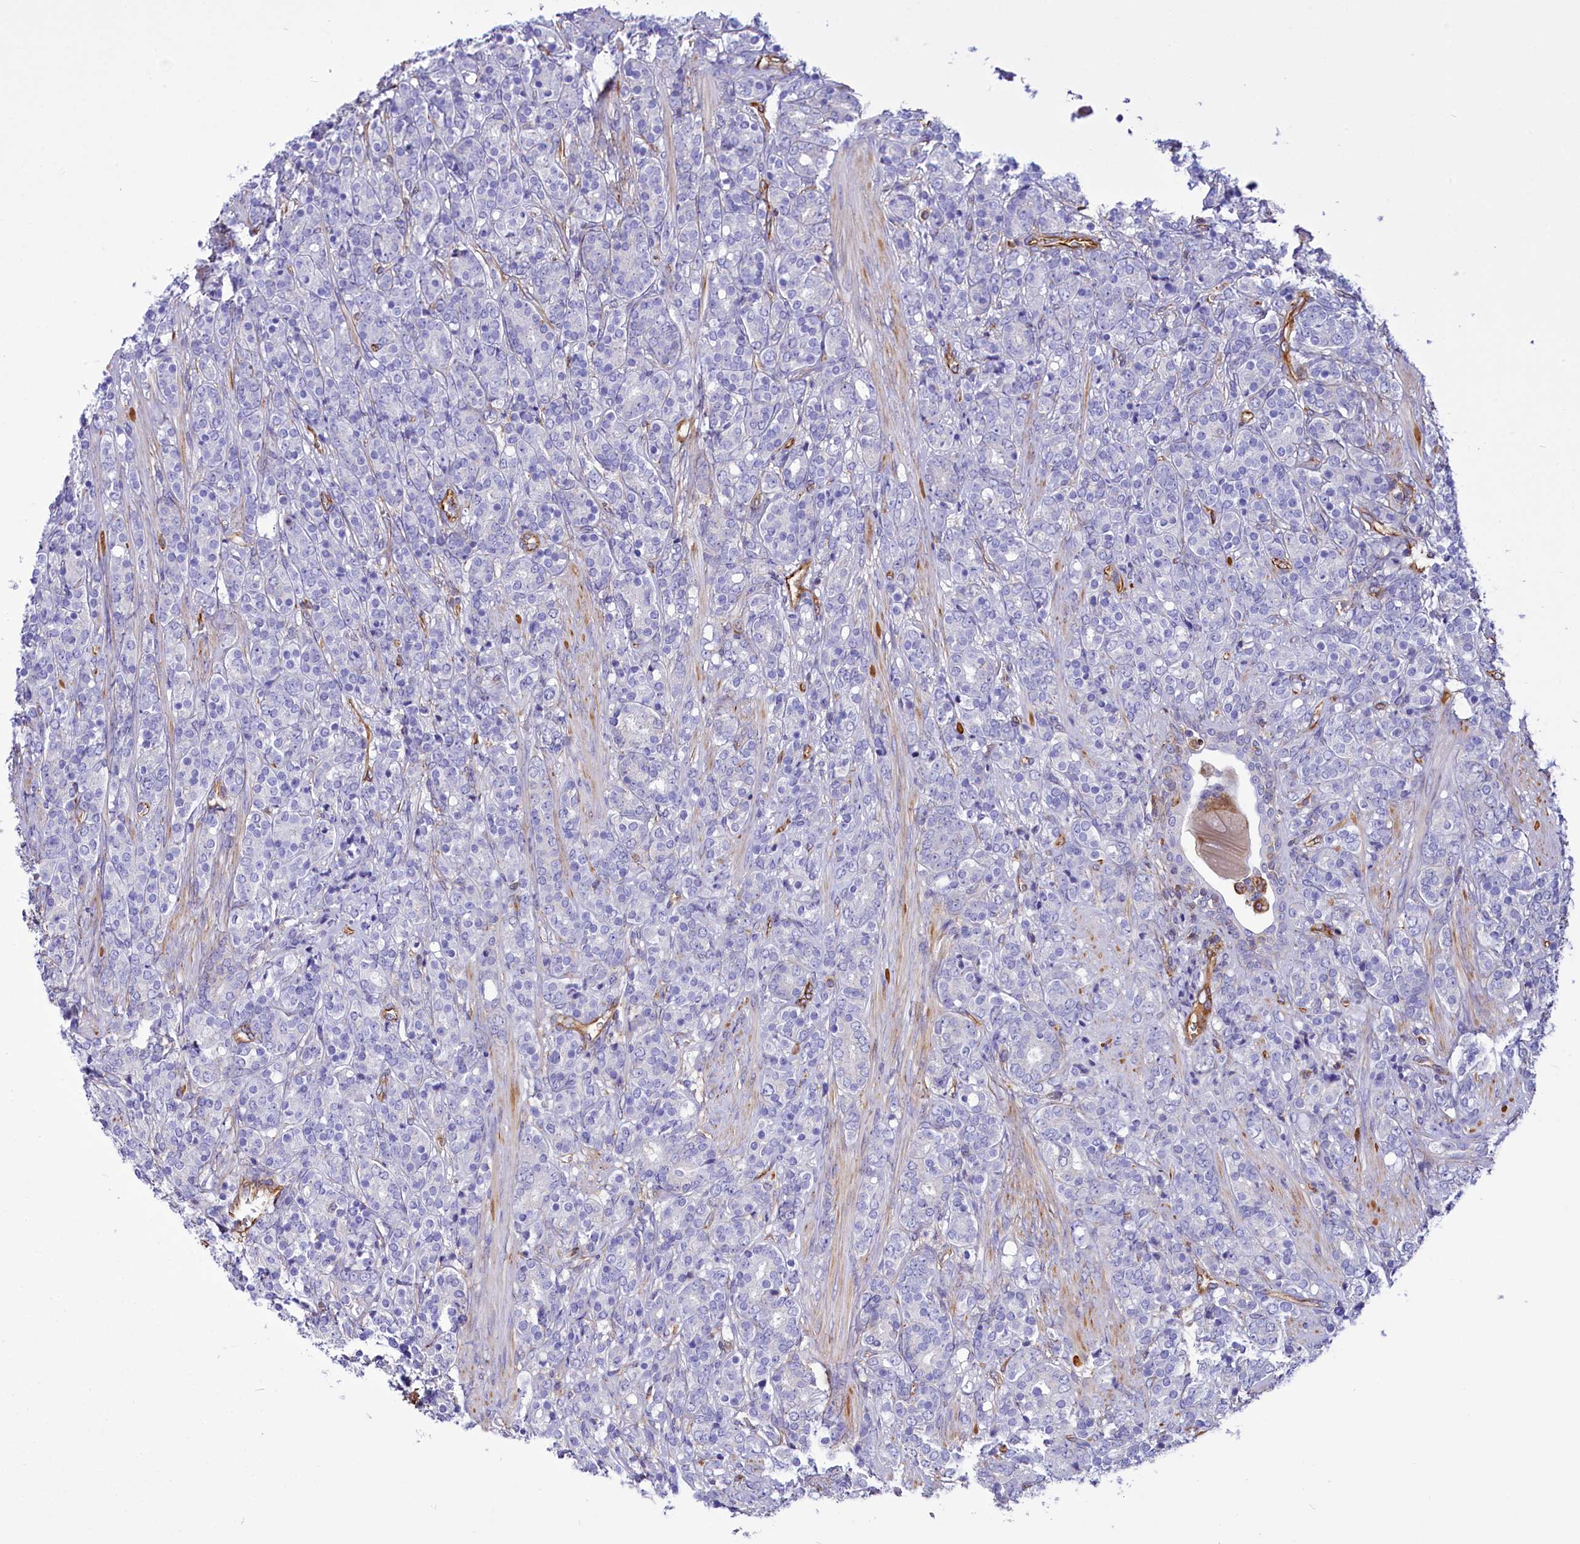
{"staining": {"intensity": "negative", "quantity": "none", "location": "none"}, "tissue": "prostate cancer", "cell_type": "Tumor cells", "image_type": "cancer", "snomed": [{"axis": "morphology", "description": "Adenocarcinoma, High grade"}, {"axis": "topography", "description": "Prostate"}], "caption": "Prostate cancer (high-grade adenocarcinoma) was stained to show a protein in brown. There is no significant expression in tumor cells.", "gene": "CD99", "patient": {"sex": "male", "age": 62}}